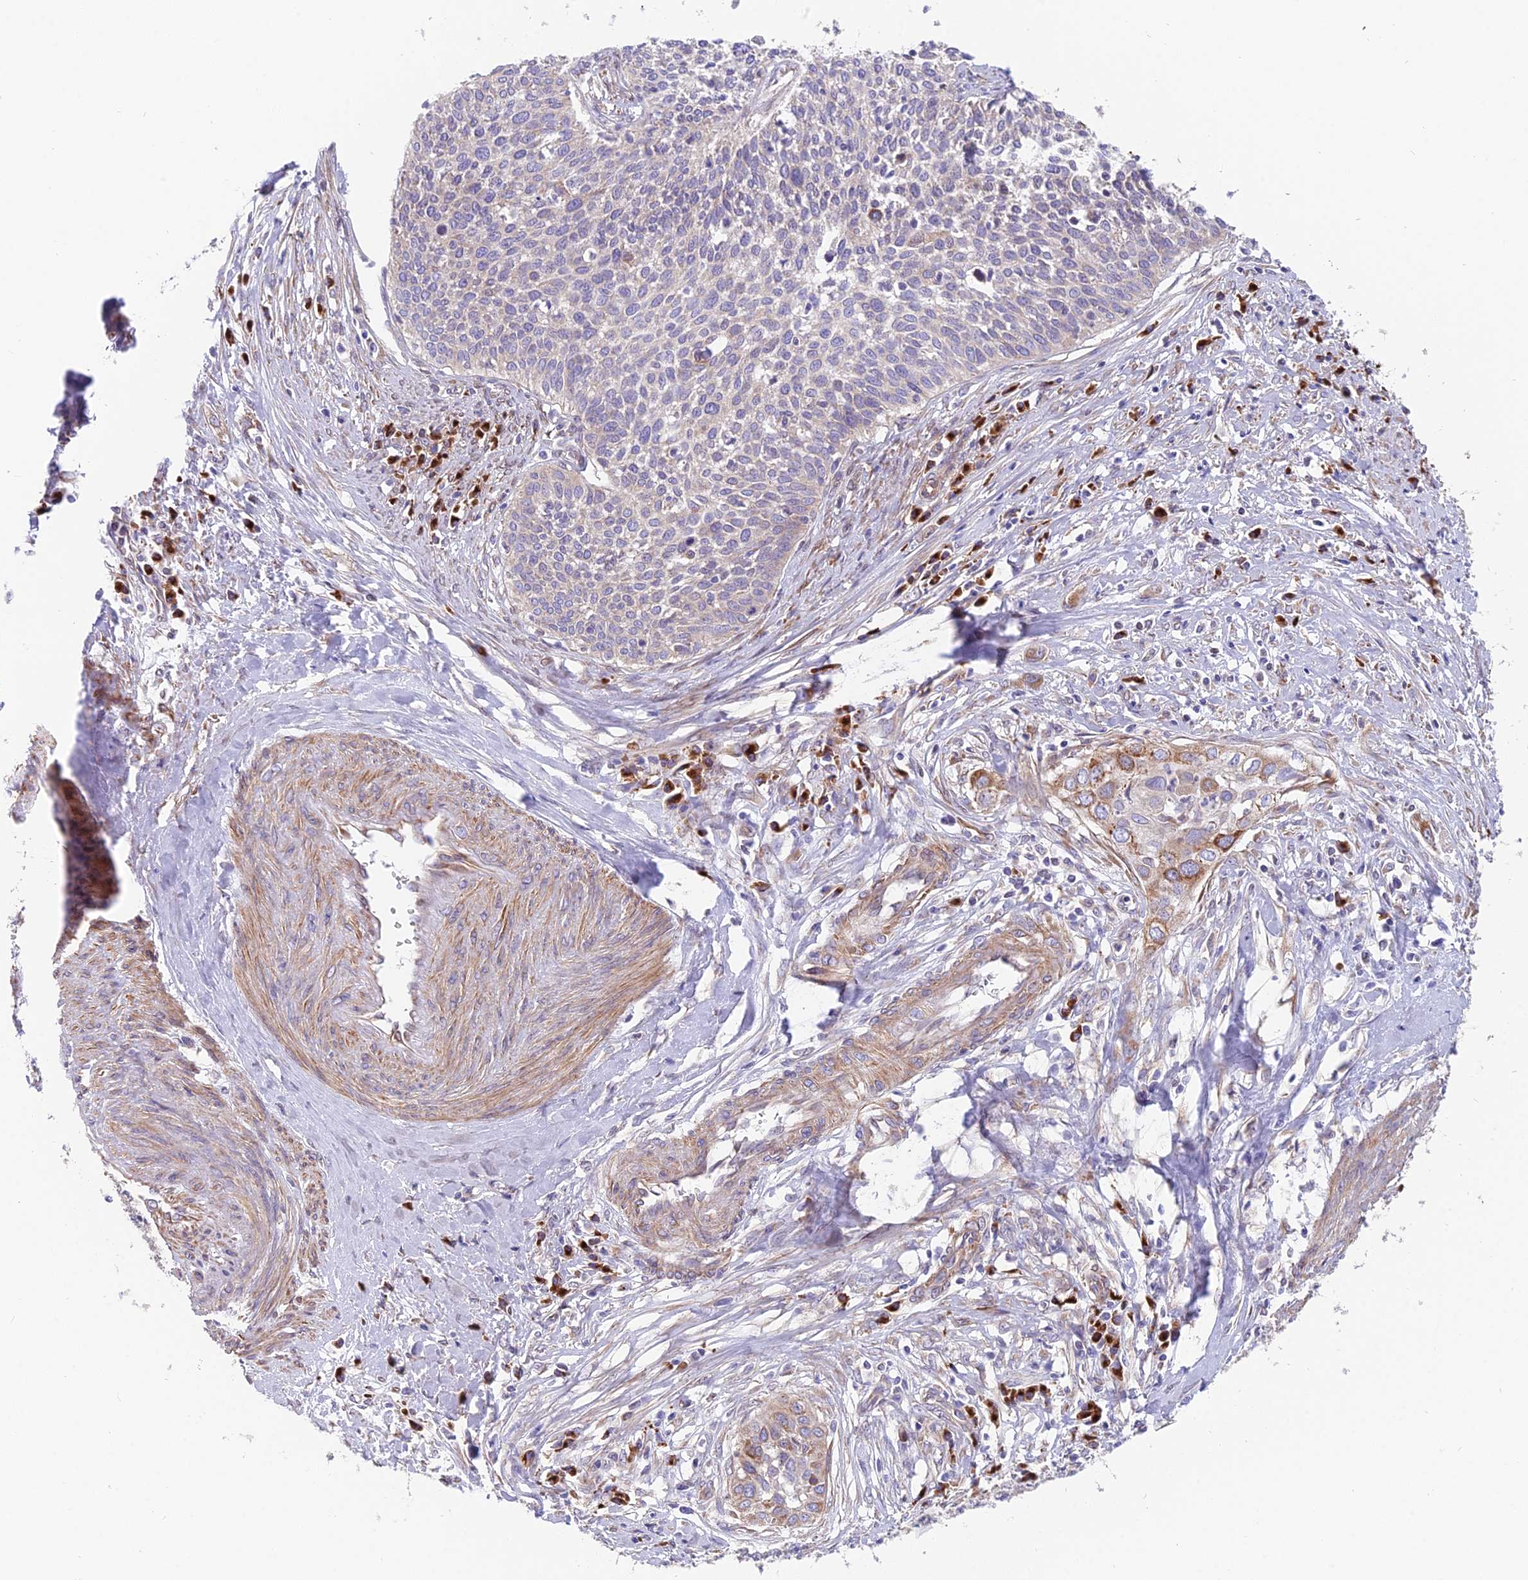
{"staining": {"intensity": "moderate", "quantity": "<25%", "location": "cytoplasmic/membranous"}, "tissue": "cervical cancer", "cell_type": "Tumor cells", "image_type": "cancer", "snomed": [{"axis": "morphology", "description": "Squamous cell carcinoma, NOS"}, {"axis": "topography", "description": "Cervix"}], "caption": "Human cervical squamous cell carcinoma stained for a protein (brown) demonstrates moderate cytoplasmic/membranous positive staining in approximately <25% of tumor cells.", "gene": "TBC1D20", "patient": {"sex": "female", "age": 34}}